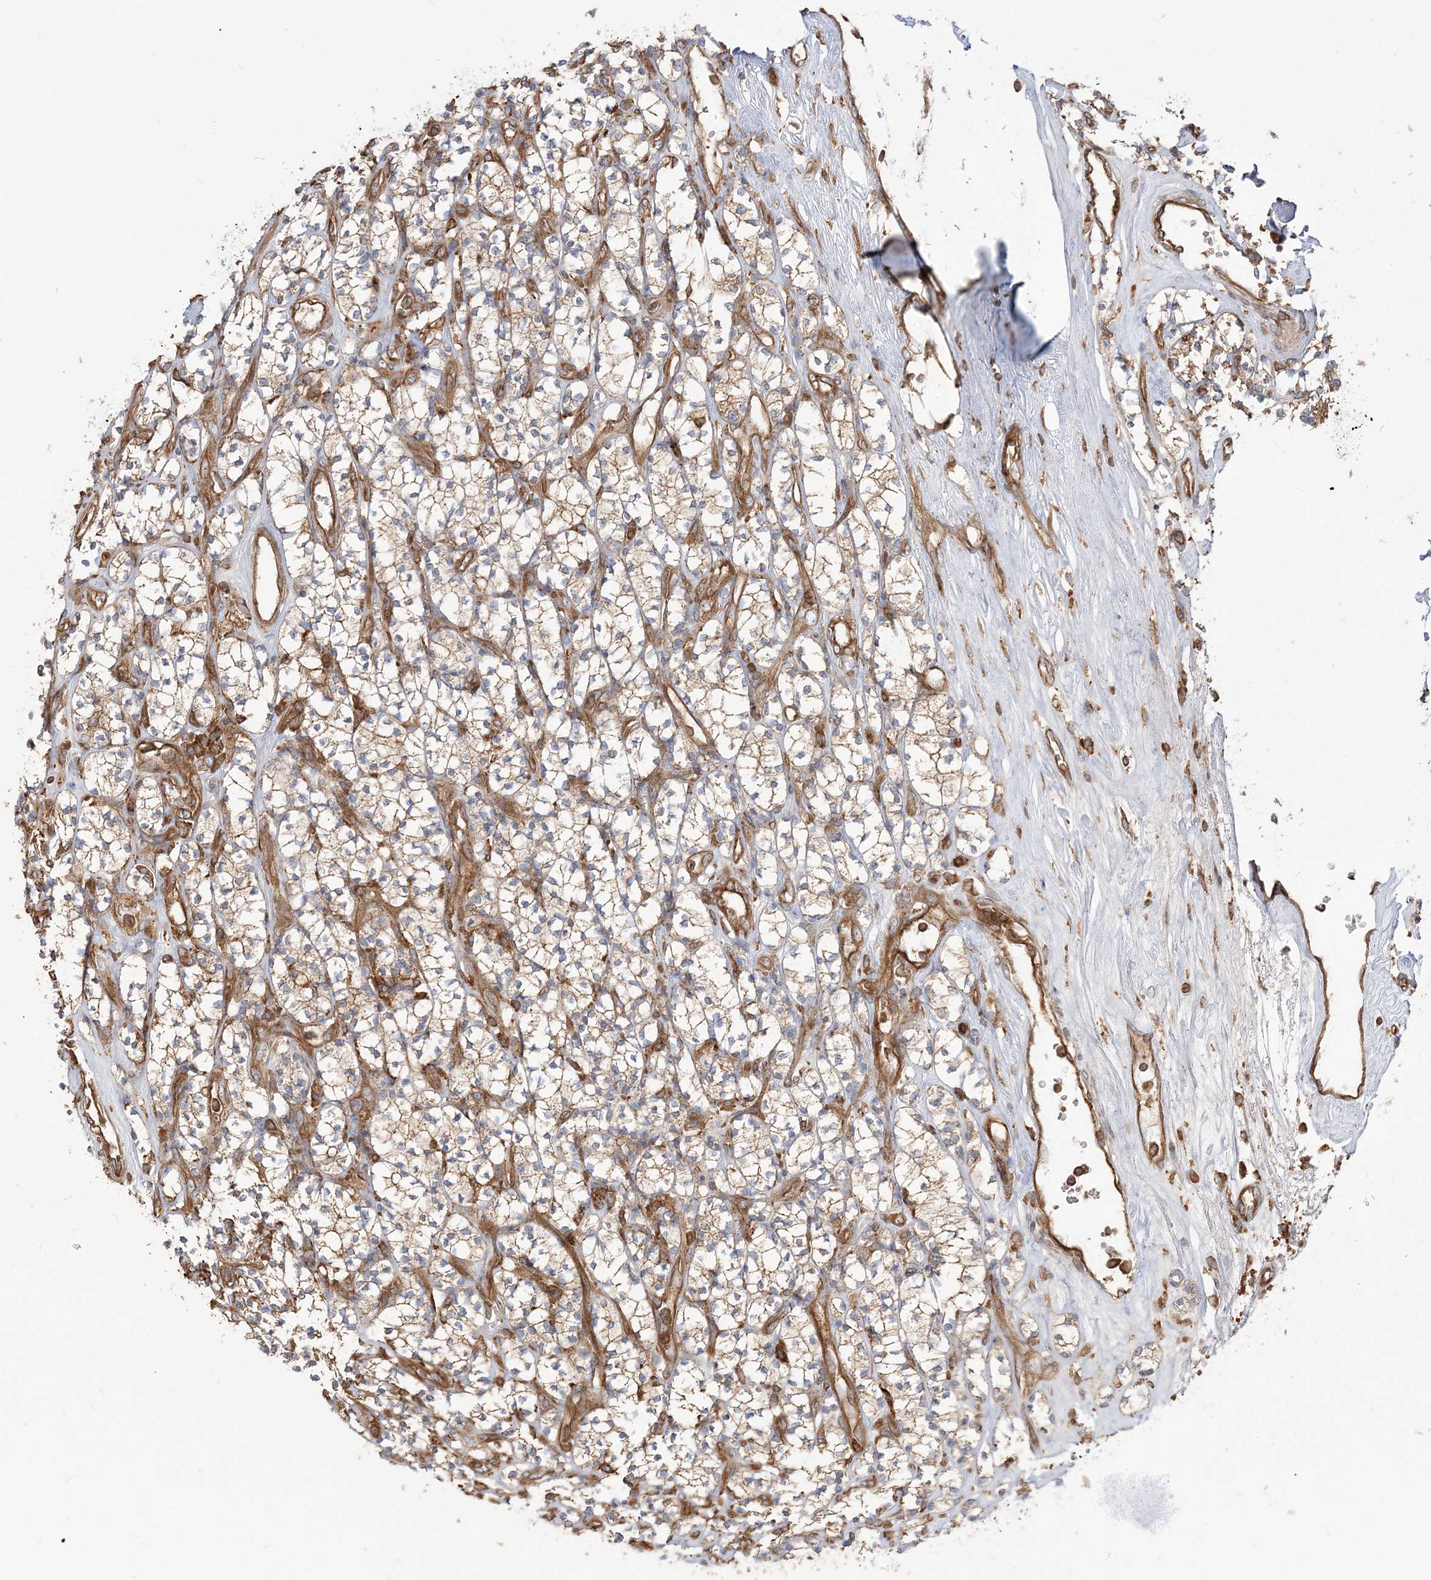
{"staining": {"intensity": "moderate", "quantity": "<25%", "location": "cytoplasmic/membranous"}, "tissue": "renal cancer", "cell_type": "Tumor cells", "image_type": "cancer", "snomed": [{"axis": "morphology", "description": "Adenocarcinoma, NOS"}, {"axis": "topography", "description": "Kidney"}], "caption": "This is an image of immunohistochemistry staining of renal cancer (adenocarcinoma), which shows moderate positivity in the cytoplasmic/membranous of tumor cells.", "gene": "TBC1D5", "patient": {"sex": "male", "age": 77}}